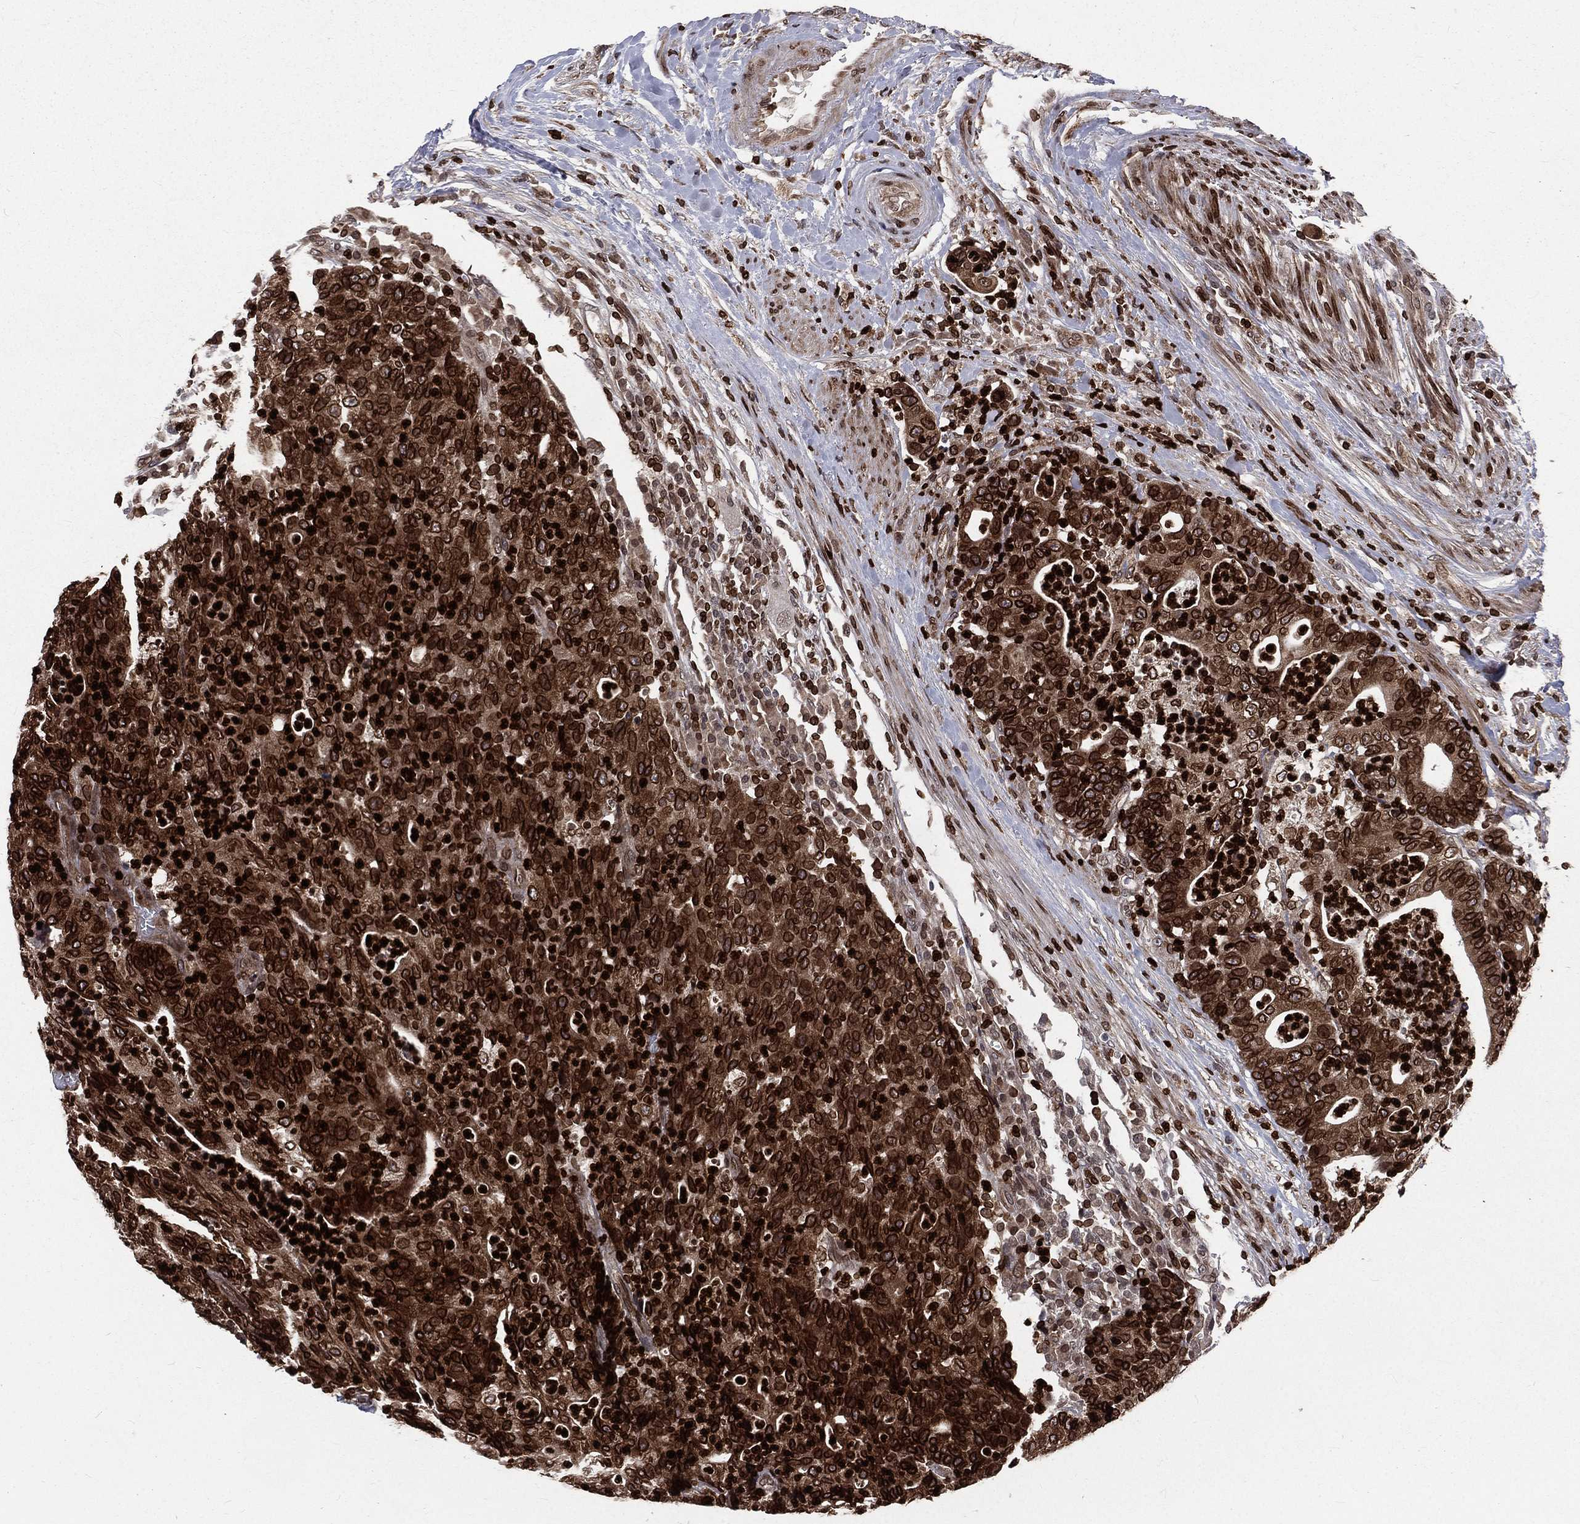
{"staining": {"intensity": "strong", "quantity": ">75%", "location": "cytoplasmic/membranous,nuclear"}, "tissue": "colorectal cancer", "cell_type": "Tumor cells", "image_type": "cancer", "snomed": [{"axis": "morphology", "description": "Adenocarcinoma, NOS"}, {"axis": "topography", "description": "Colon"}], "caption": "A brown stain shows strong cytoplasmic/membranous and nuclear positivity of a protein in human colorectal cancer (adenocarcinoma) tumor cells. (DAB IHC, brown staining for protein, blue staining for nuclei).", "gene": "LBR", "patient": {"sex": "male", "age": 70}}